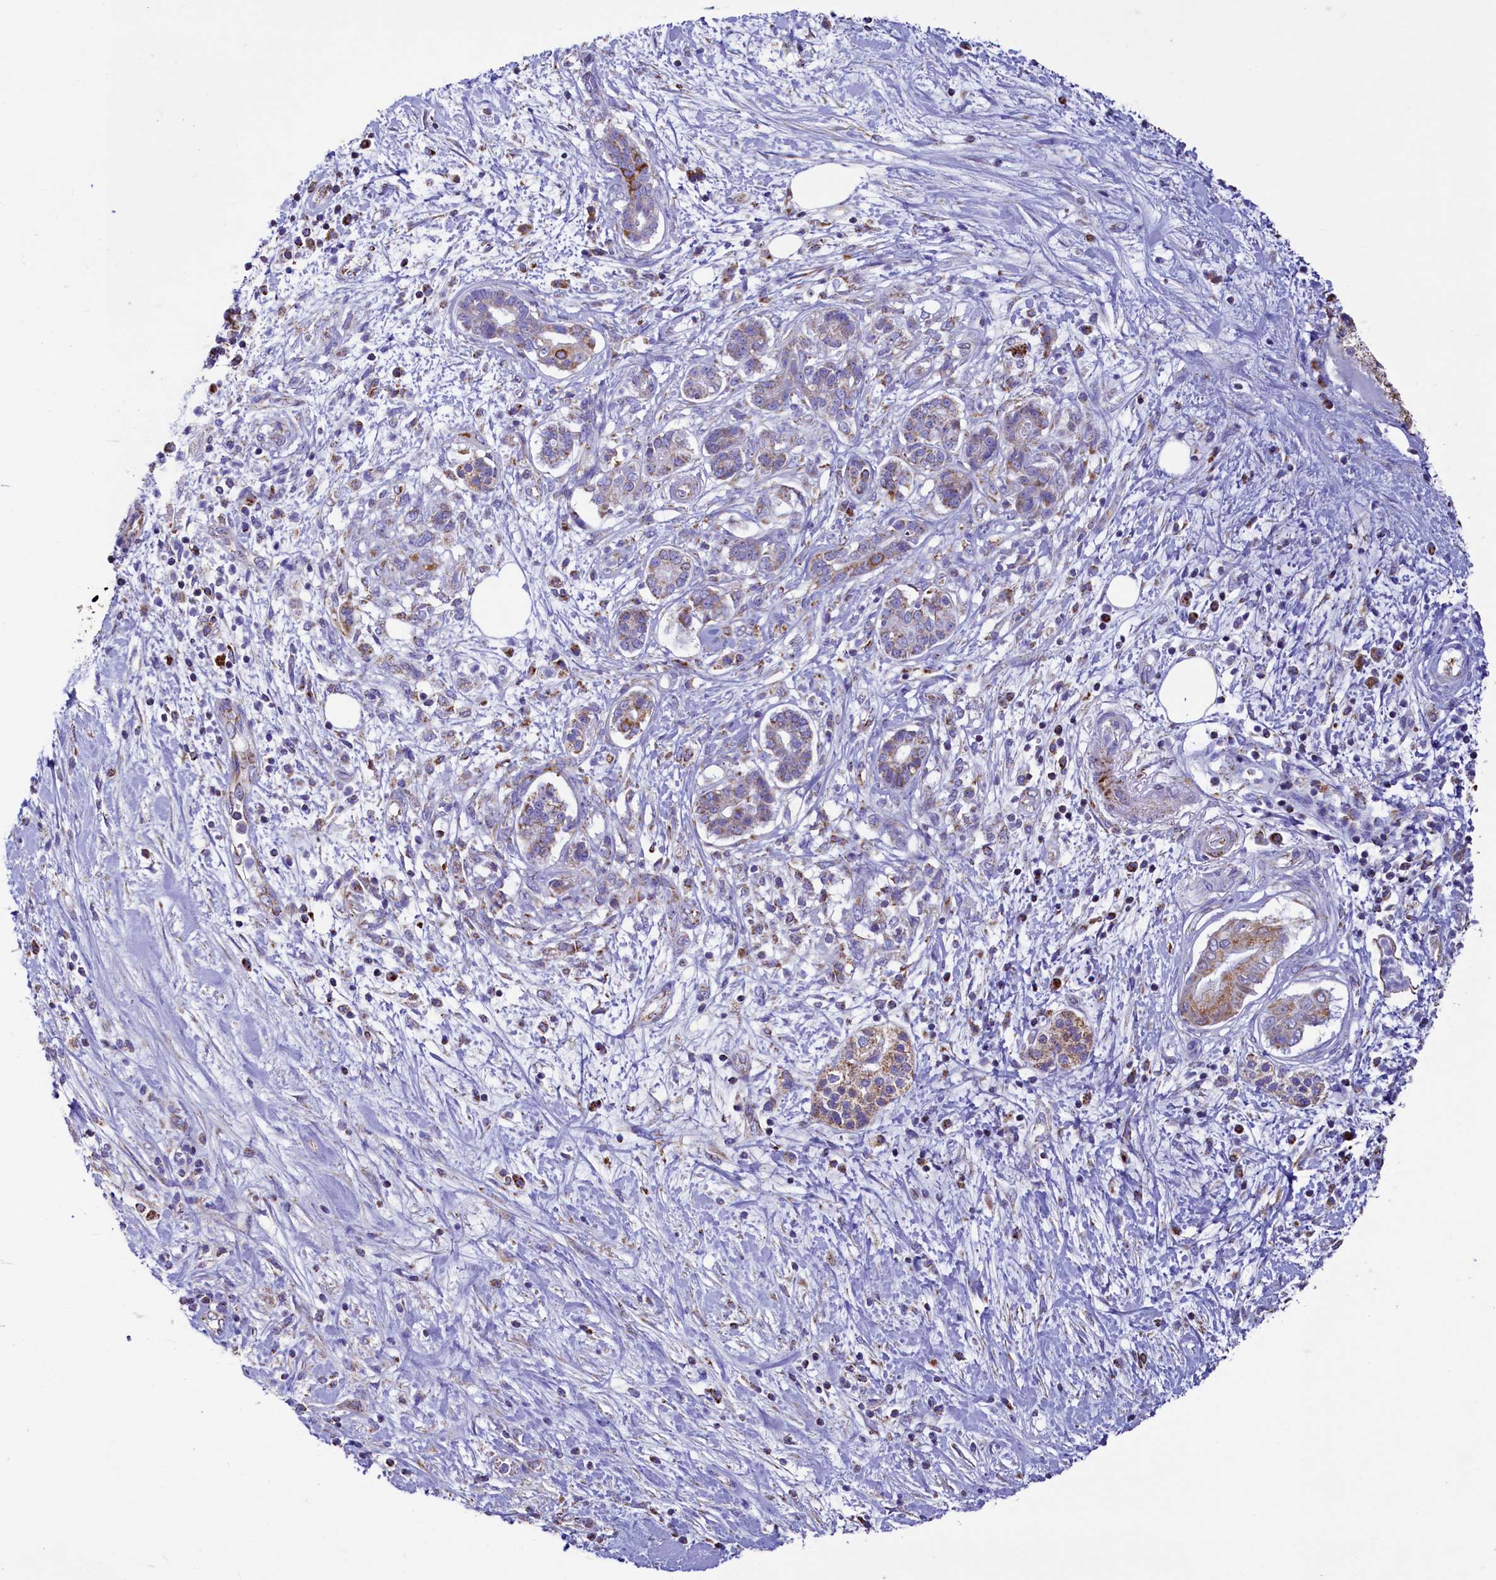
{"staining": {"intensity": "moderate", "quantity": "<25%", "location": "cytoplasmic/membranous"}, "tissue": "pancreatic cancer", "cell_type": "Tumor cells", "image_type": "cancer", "snomed": [{"axis": "morphology", "description": "Adenocarcinoma, NOS"}, {"axis": "topography", "description": "Pancreas"}], "caption": "There is low levels of moderate cytoplasmic/membranous expression in tumor cells of pancreatic cancer (adenocarcinoma), as demonstrated by immunohistochemical staining (brown color).", "gene": "IDH3A", "patient": {"sex": "female", "age": 73}}